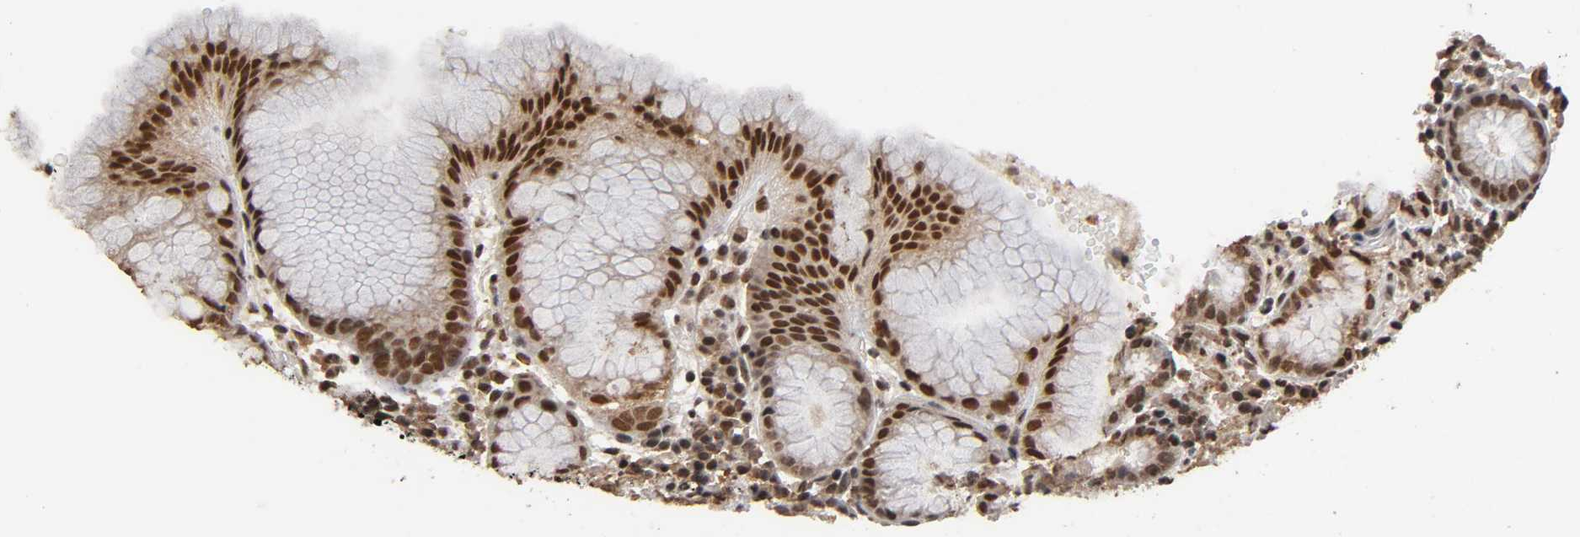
{"staining": {"intensity": "moderate", "quantity": ">75%", "location": "cytoplasmic/membranous,nuclear"}, "tissue": "stomach", "cell_type": "Glandular cells", "image_type": "normal", "snomed": [{"axis": "morphology", "description": "Normal tissue, NOS"}, {"axis": "topography", "description": "Stomach"}, {"axis": "topography", "description": "Stomach, lower"}], "caption": "High-power microscopy captured an immunohistochemistry photomicrograph of benign stomach, revealing moderate cytoplasmic/membranous,nuclear expression in about >75% of glandular cells. (Brightfield microscopy of DAB IHC at high magnification).", "gene": "ZNF384", "patient": {"sex": "female", "age": 75}}